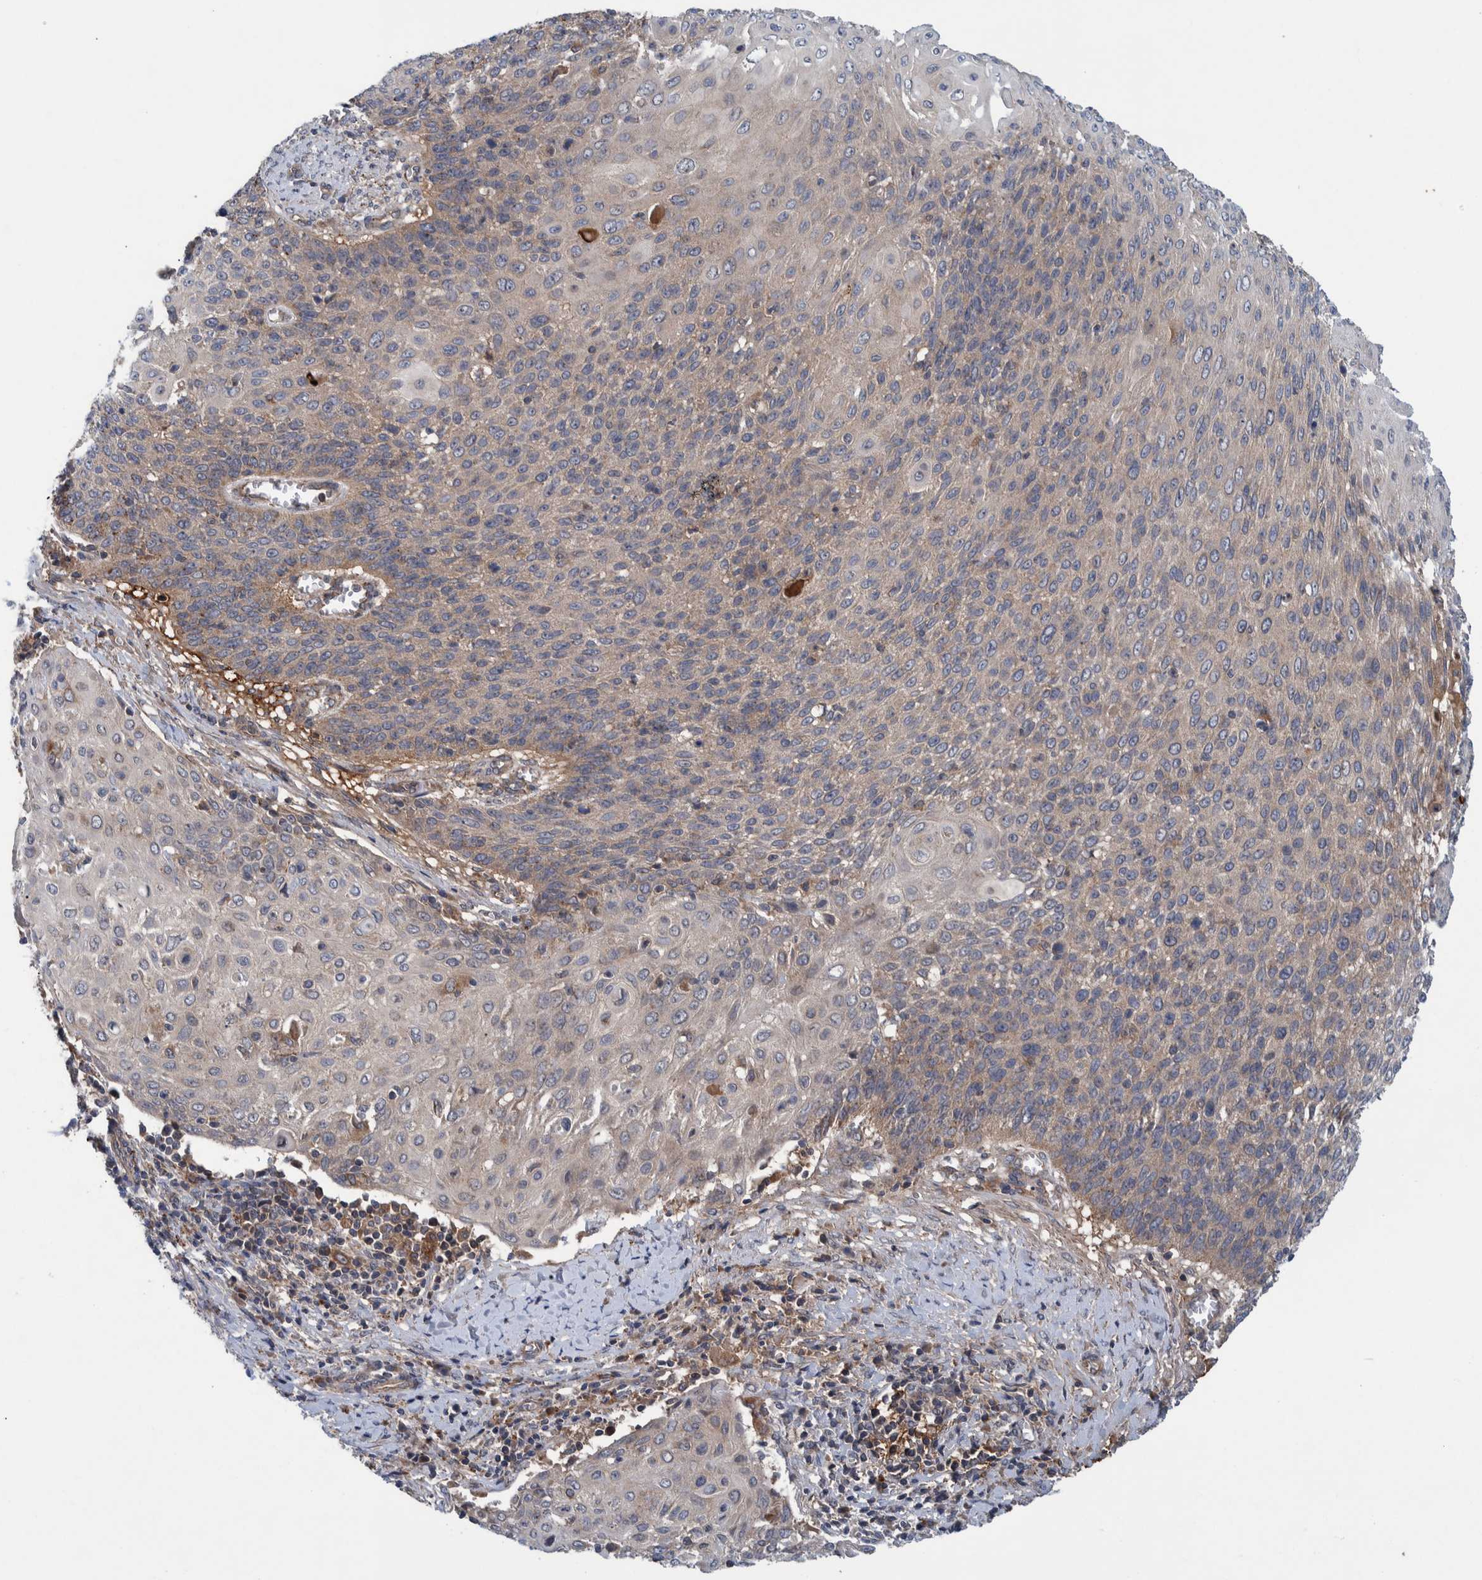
{"staining": {"intensity": "weak", "quantity": ">75%", "location": "cytoplasmic/membranous"}, "tissue": "cervical cancer", "cell_type": "Tumor cells", "image_type": "cancer", "snomed": [{"axis": "morphology", "description": "Squamous cell carcinoma, NOS"}, {"axis": "topography", "description": "Cervix"}], "caption": "The immunohistochemical stain labels weak cytoplasmic/membranous staining in tumor cells of cervical cancer tissue.", "gene": "ITIH3", "patient": {"sex": "female", "age": 39}}